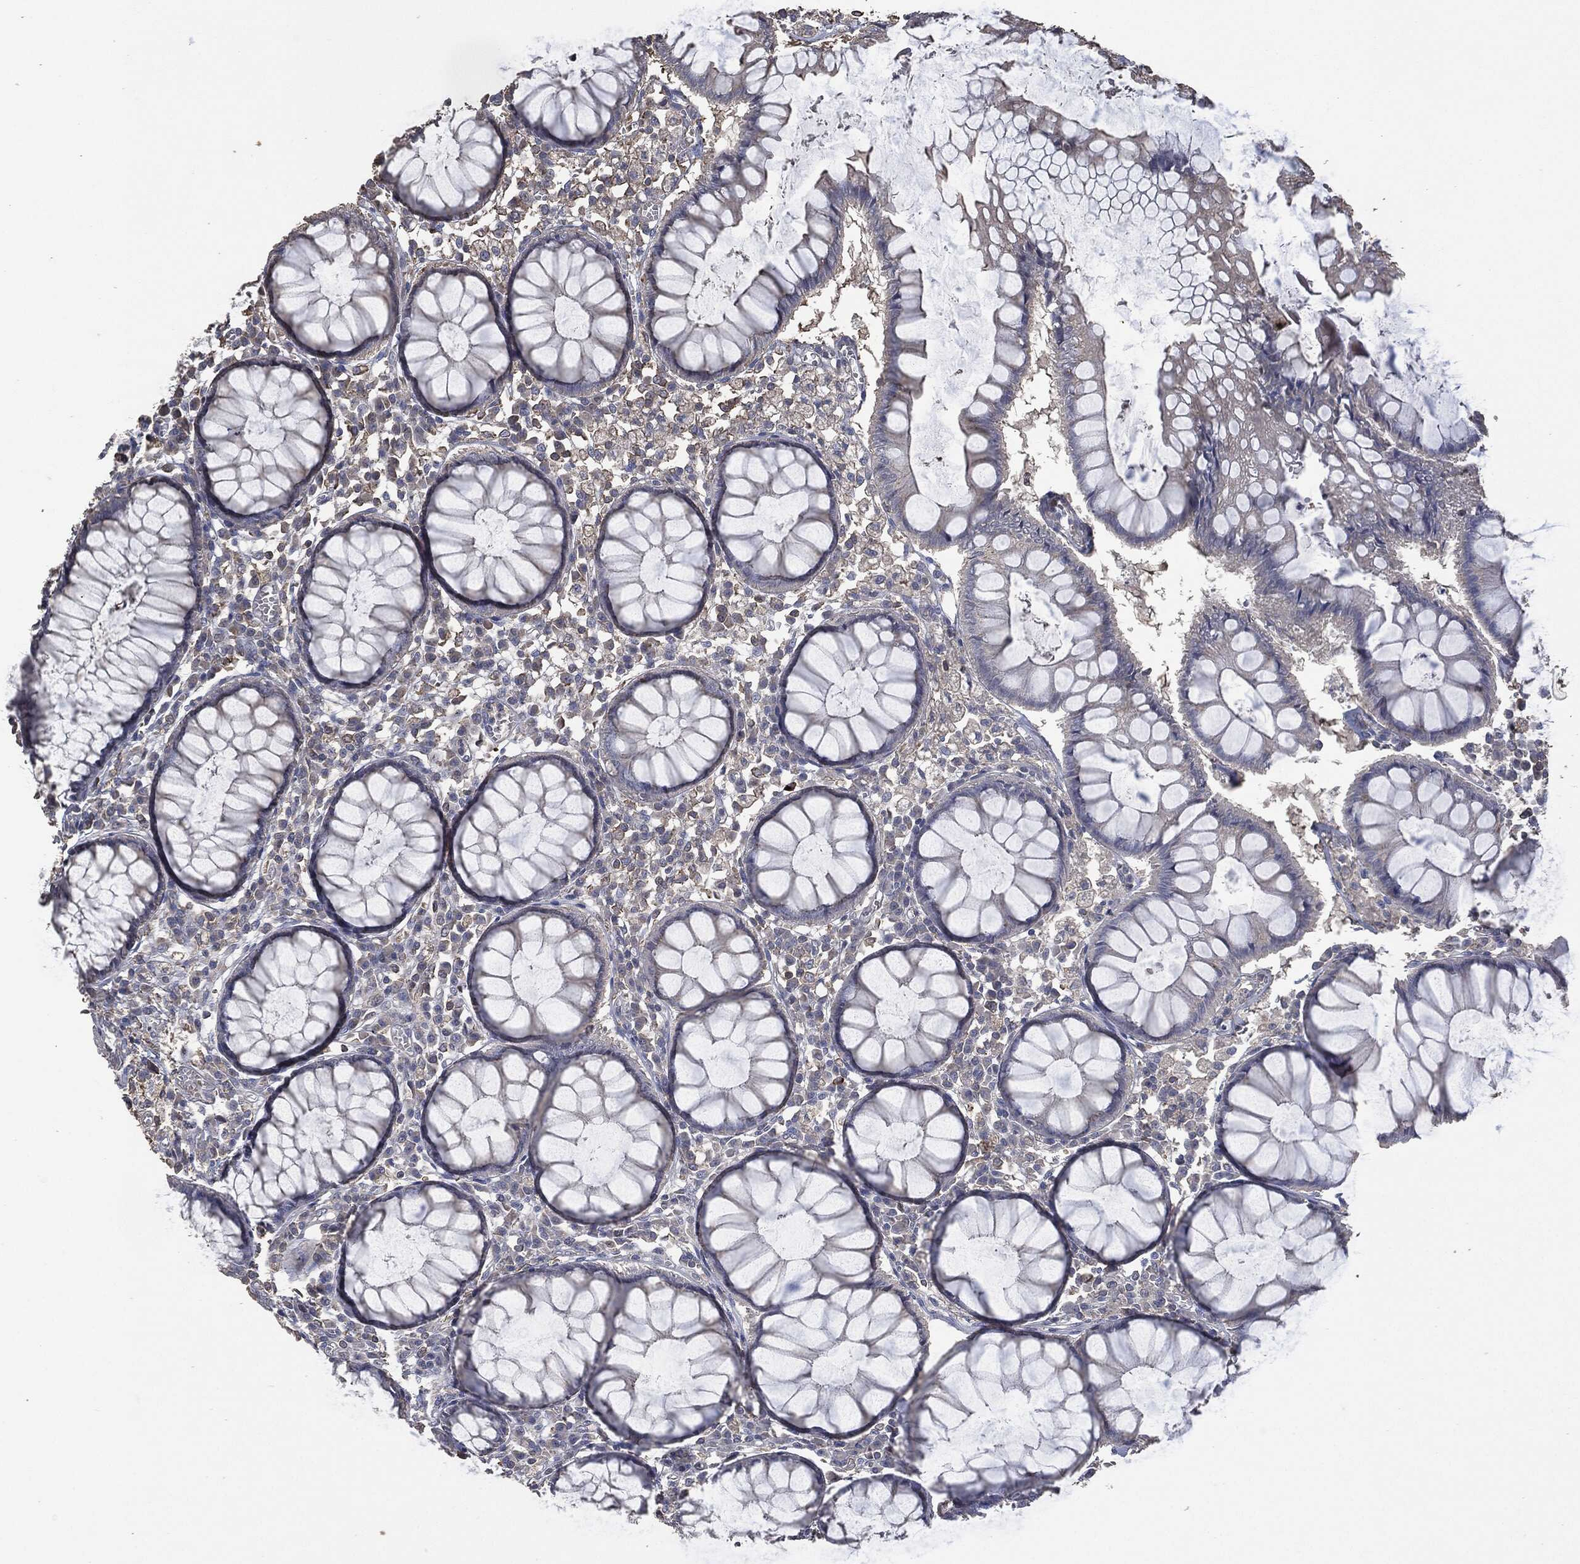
{"staining": {"intensity": "negative", "quantity": "none", "location": "none"}, "tissue": "colon", "cell_type": "Endothelial cells", "image_type": "normal", "snomed": [{"axis": "morphology", "description": "Normal tissue, NOS"}, {"axis": "topography", "description": "Colon"}], "caption": "Colon stained for a protein using immunohistochemistry shows no expression endothelial cells.", "gene": "MSLN", "patient": {"sex": "male", "age": 65}}